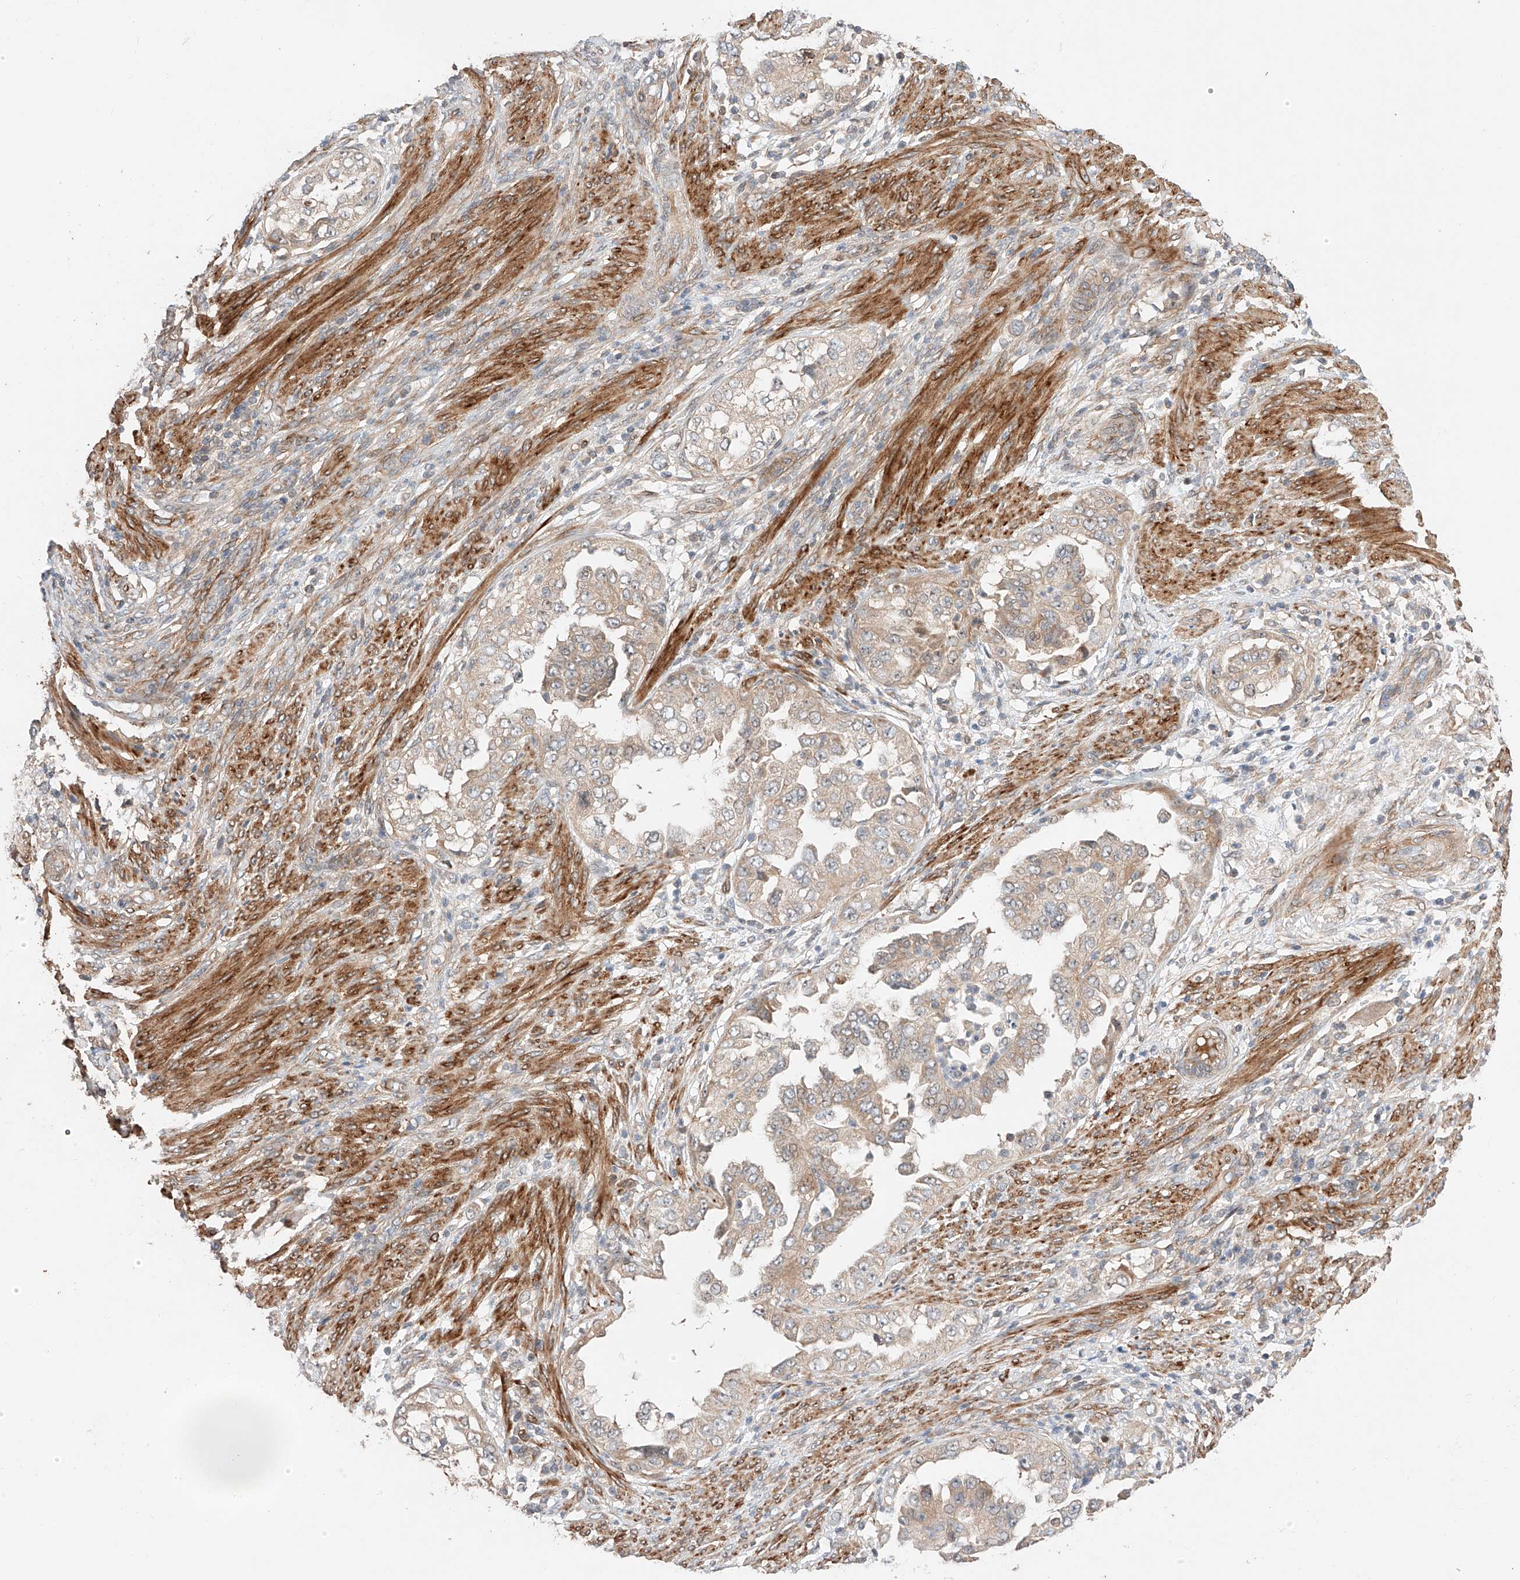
{"staining": {"intensity": "weak", "quantity": ">75%", "location": "cytoplasmic/membranous"}, "tissue": "endometrial cancer", "cell_type": "Tumor cells", "image_type": "cancer", "snomed": [{"axis": "morphology", "description": "Adenocarcinoma, NOS"}, {"axis": "topography", "description": "Endometrium"}], "caption": "A micrograph showing weak cytoplasmic/membranous positivity in about >75% of tumor cells in adenocarcinoma (endometrial), as visualized by brown immunohistochemical staining.", "gene": "RAB23", "patient": {"sex": "female", "age": 85}}